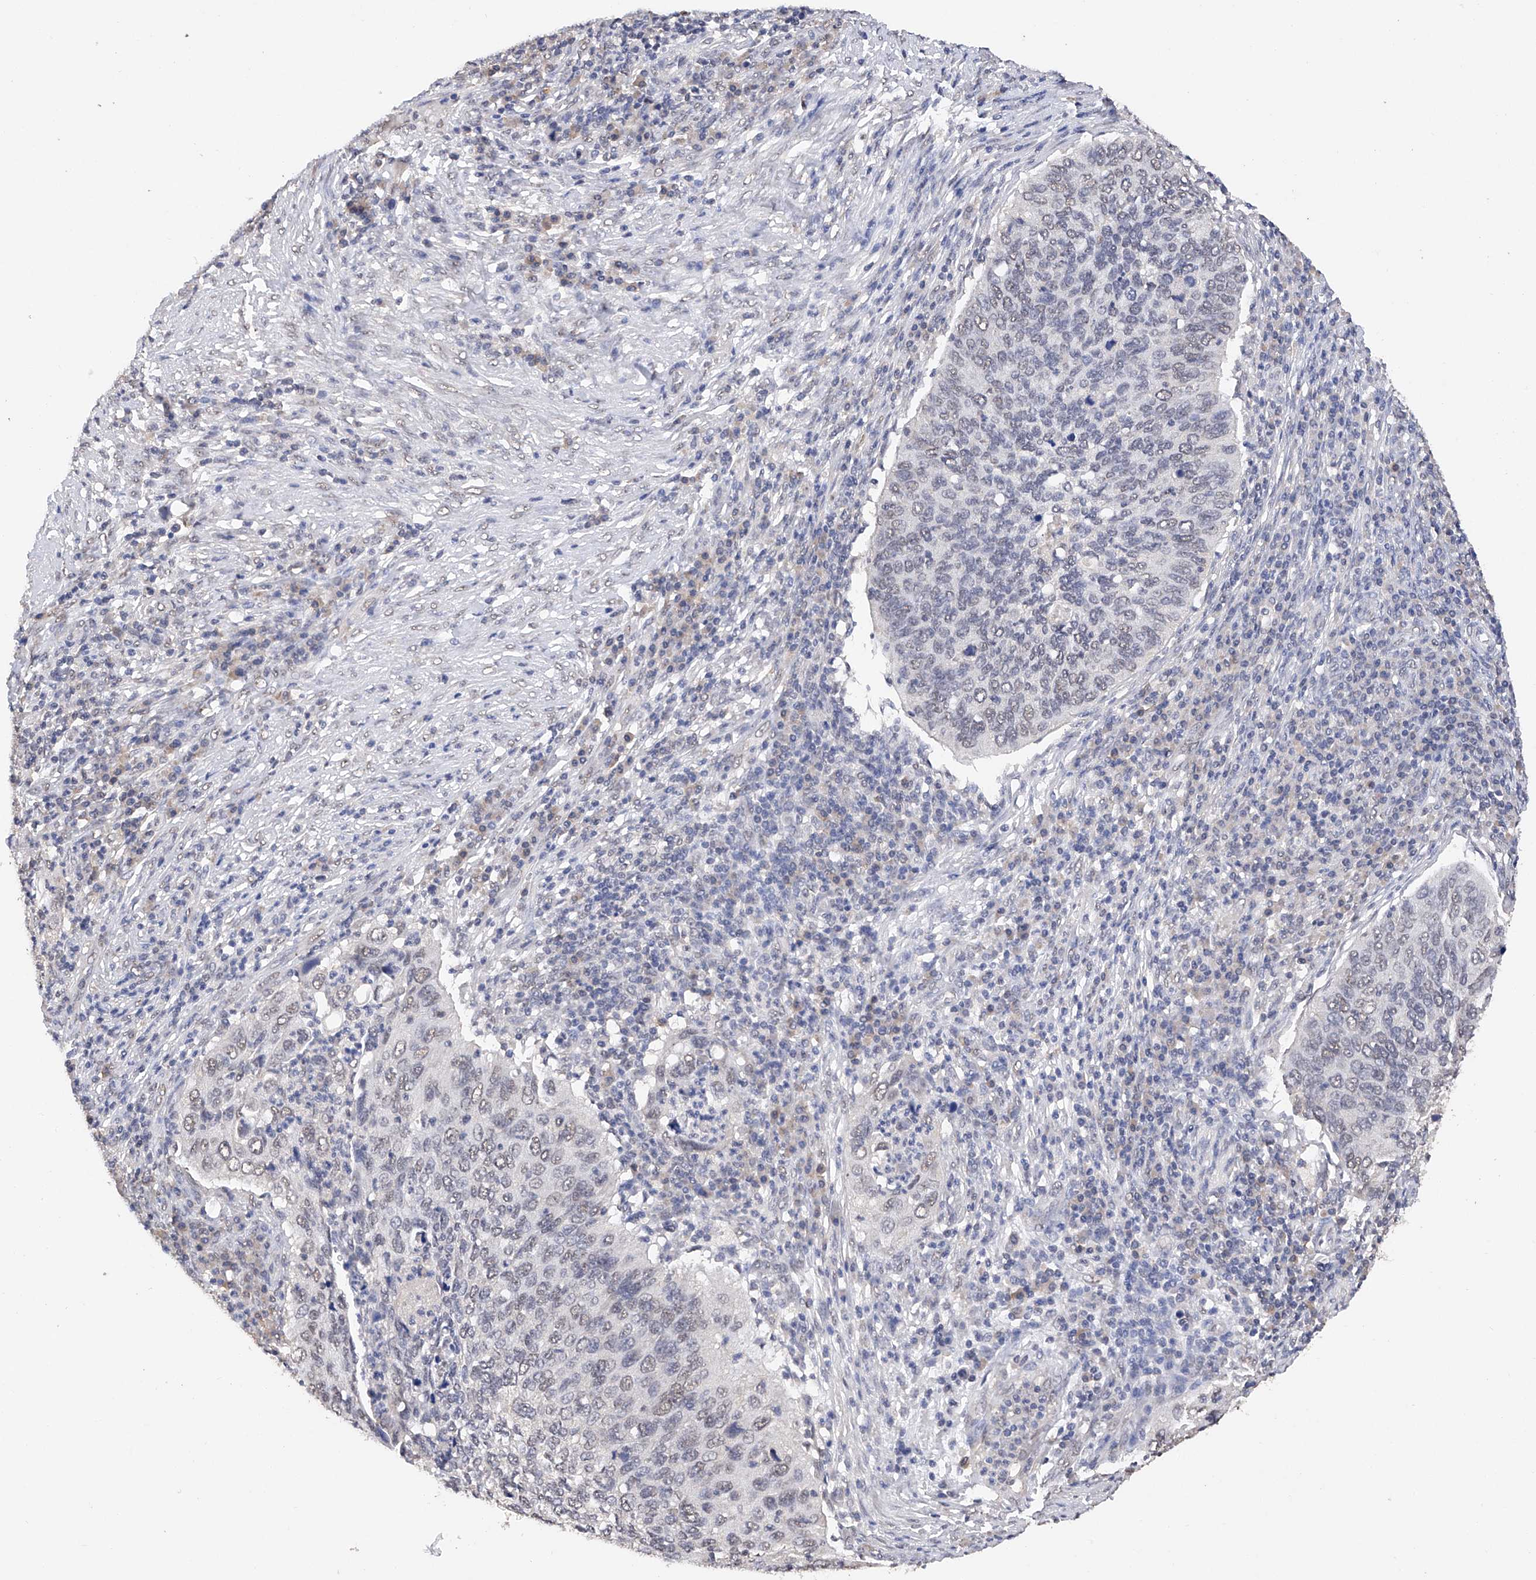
{"staining": {"intensity": "weak", "quantity": "<25%", "location": "nuclear"}, "tissue": "cervical cancer", "cell_type": "Tumor cells", "image_type": "cancer", "snomed": [{"axis": "morphology", "description": "Squamous cell carcinoma, NOS"}, {"axis": "topography", "description": "Cervix"}], "caption": "An image of cervical squamous cell carcinoma stained for a protein shows no brown staining in tumor cells. Nuclei are stained in blue.", "gene": "DMAP1", "patient": {"sex": "female", "age": 38}}